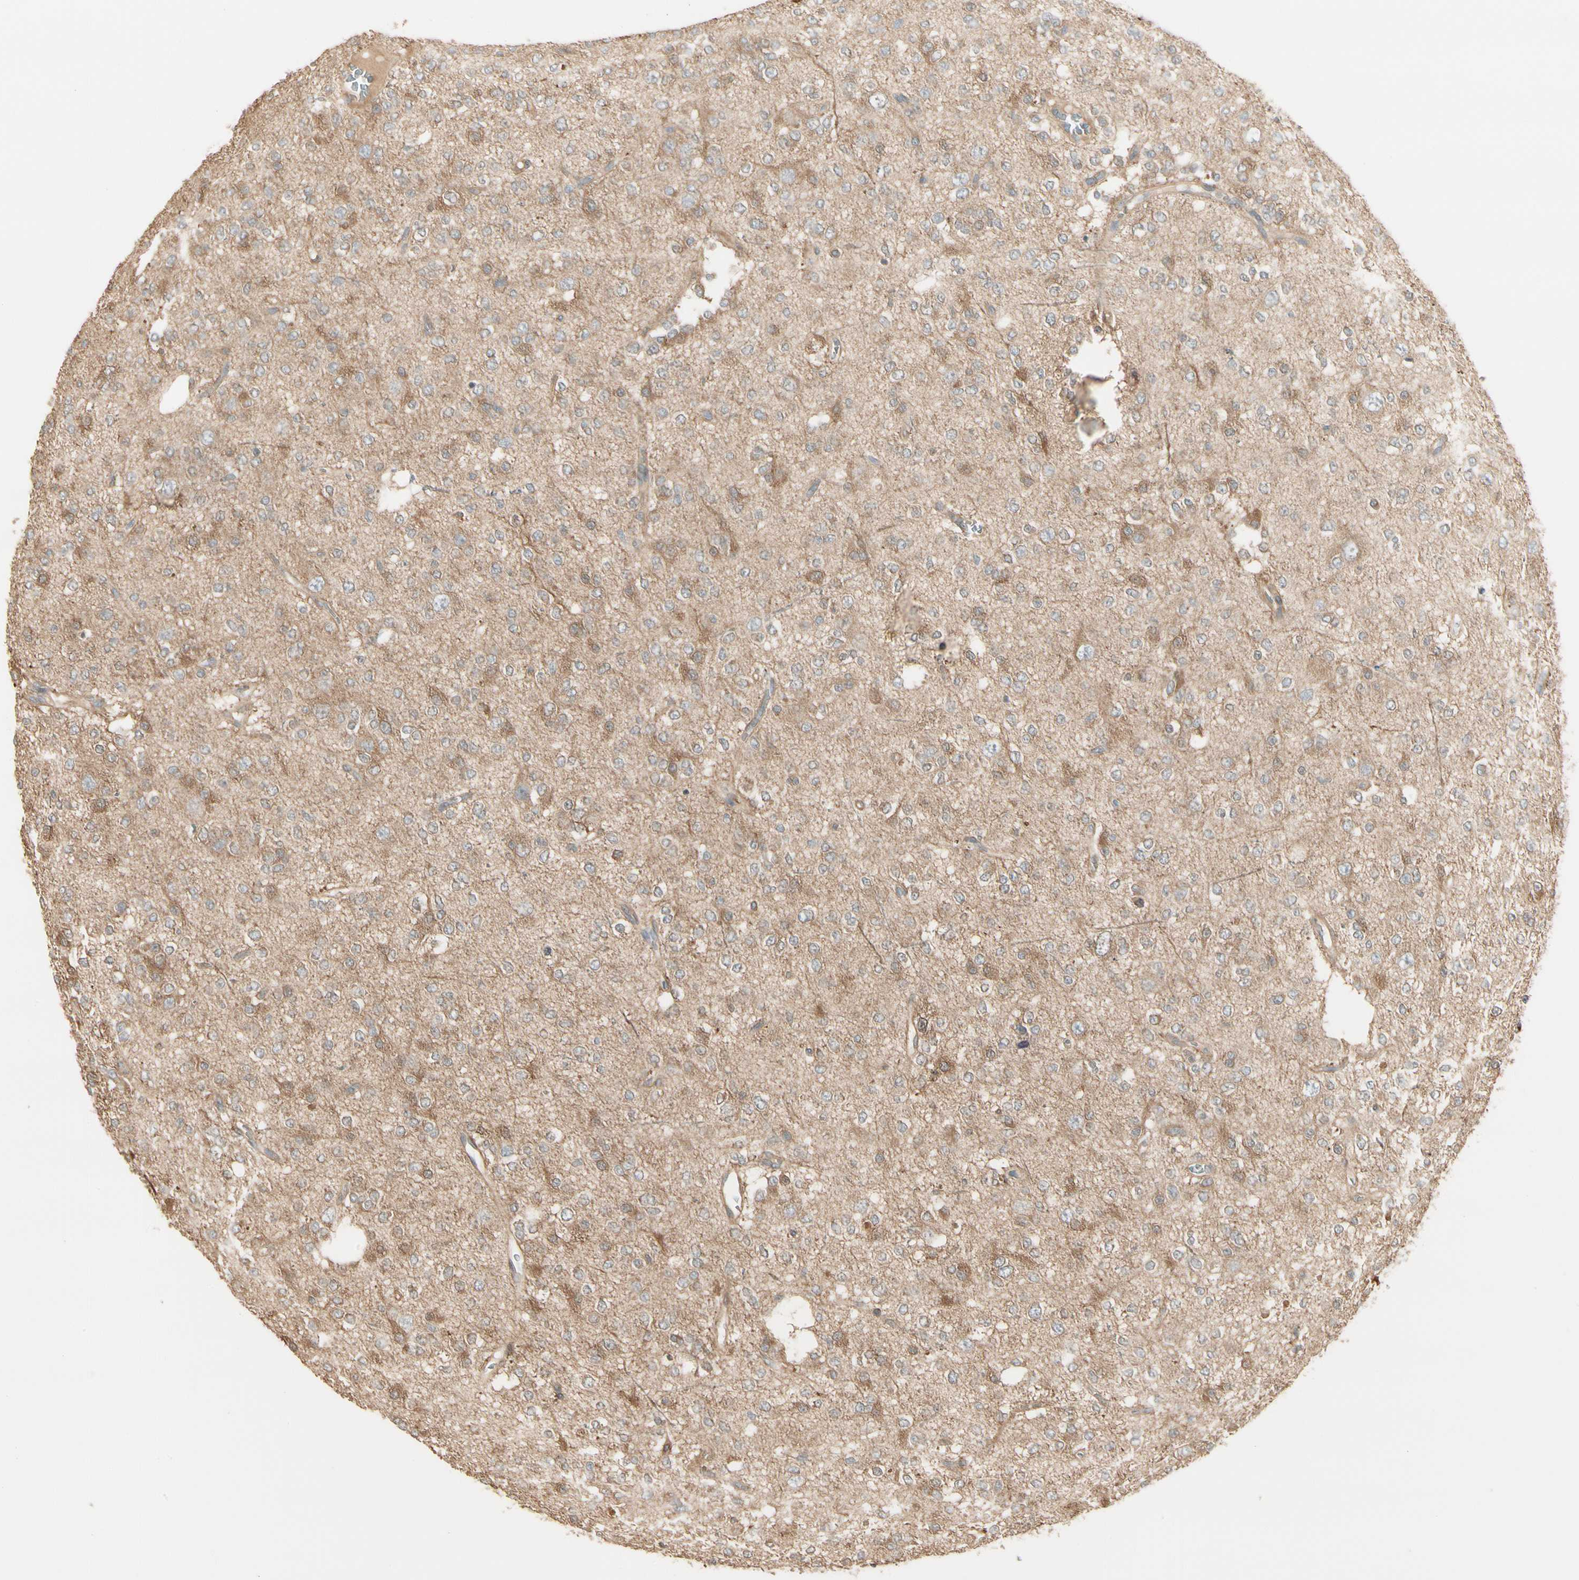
{"staining": {"intensity": "weak", "quantity": "25%-75%", "location": "cytoplasmic/membranous"}, "tissue": "glioma", "cell_type": "Tumor cells", "image_type": "cancer", "snomed": [{"axis": "morphology", "description": "Glioma, malignant, Low grade"}, {"axis": "topography", "description": "Brain"}], "caption": "A low amount of weak cytoplasmic/membranous positivity is present in about 25%-75% of tumor cells in malignant glioma (low-grade) tissue.", "gene": "IRAG1", "patient": {"sex": "male", "age": 38}}